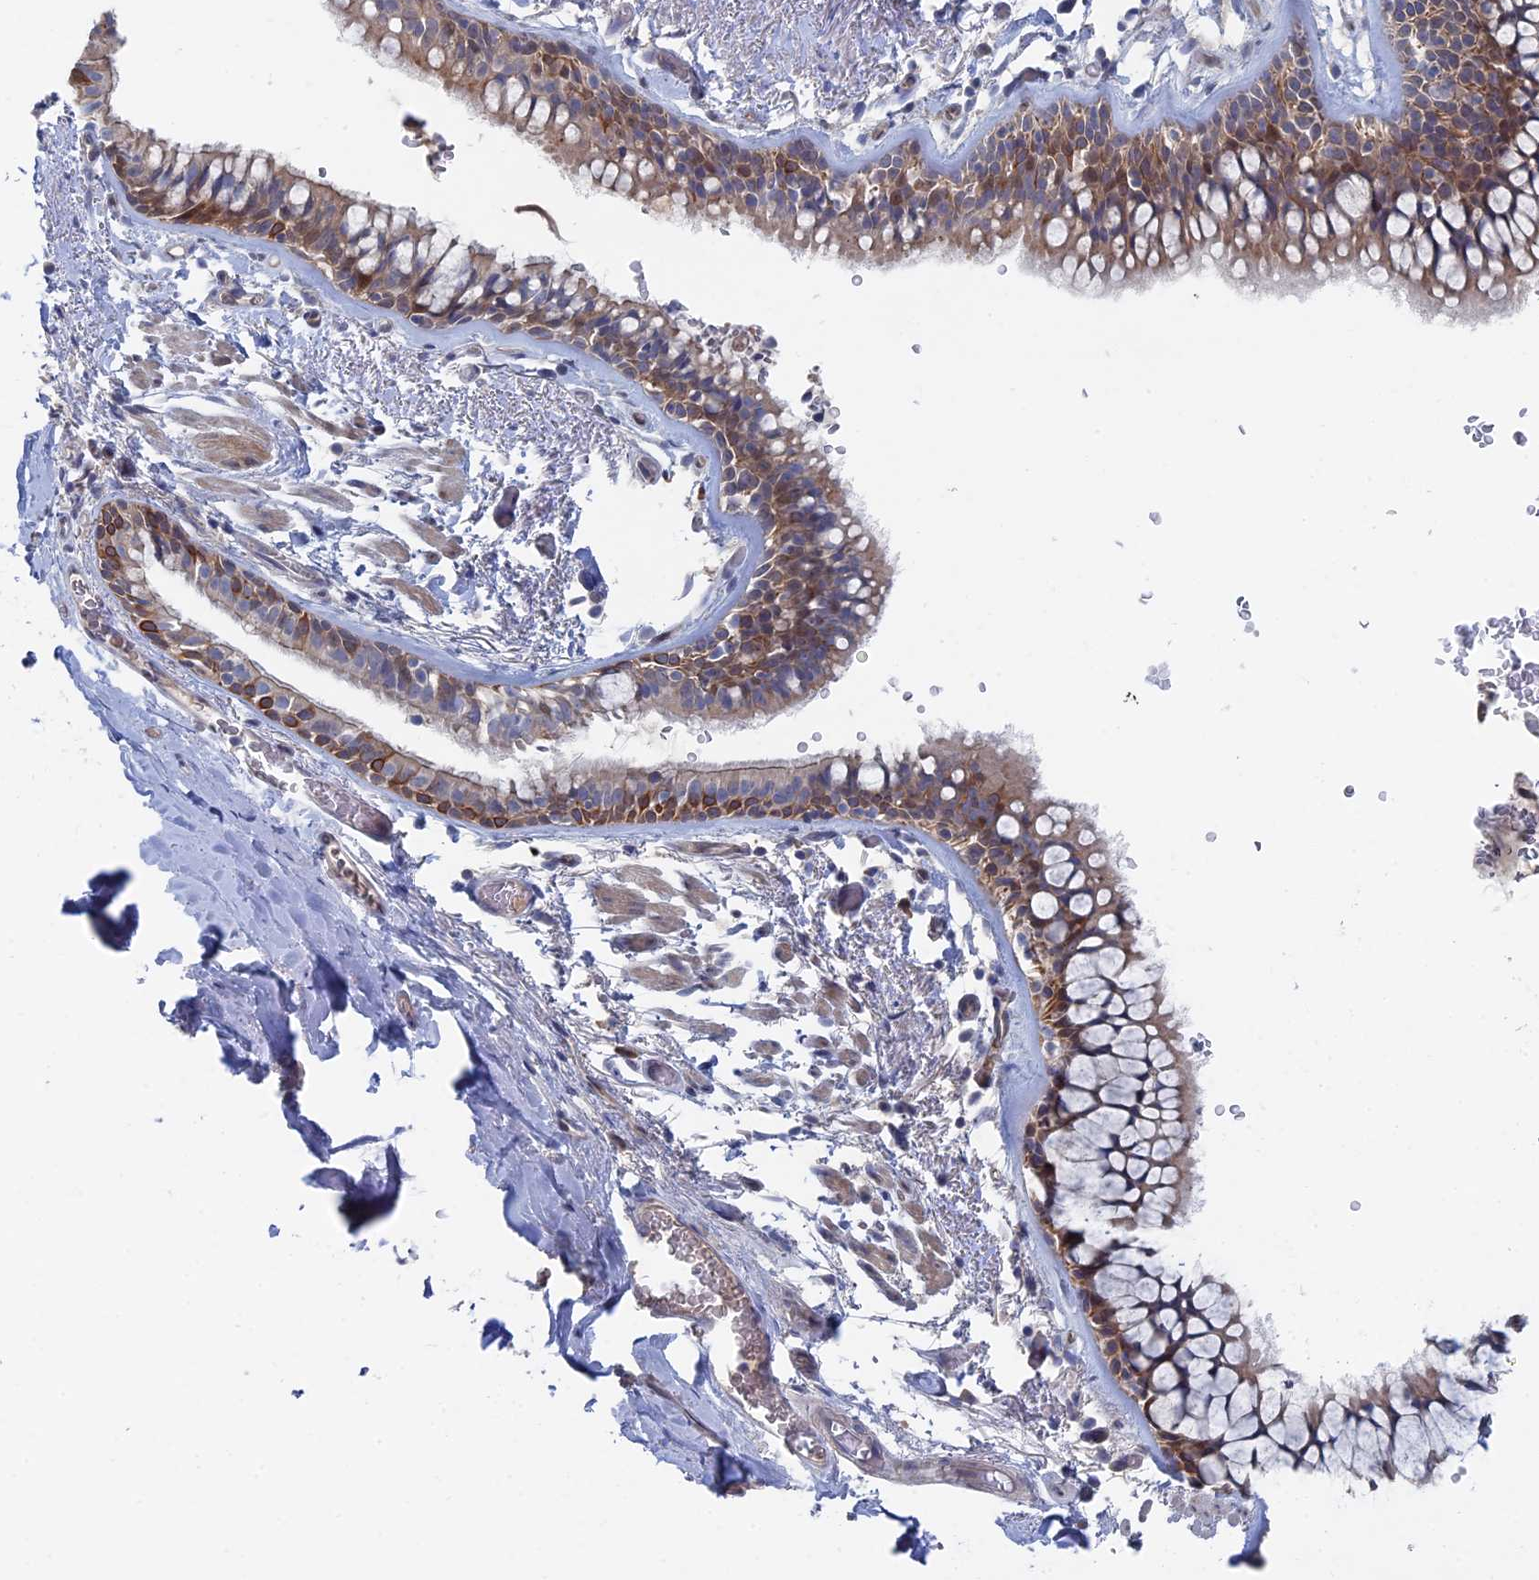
{"staining": {"intensity": "moderate", "quantity": "25%-75%", "location": "cytoplasmic/membranous"}, "tissue": "bronchus", "cell_type": "Respiratory epithelial cells", "image_type": "normal", "snomed": [{"axis": "morphology", "description": "Normal tissue, NOS"}, {"axis": "topography", "description": "Bronchus"}], "caption": "Moderate cytoplasmic/membranous expression for a protein is identified in approximately 25%-75% of respiratory epithelial cells of normal bronchus using immunohistochemistry.", "gene": "IRGQ", "patient": {"sex": "male", "age": 65}}